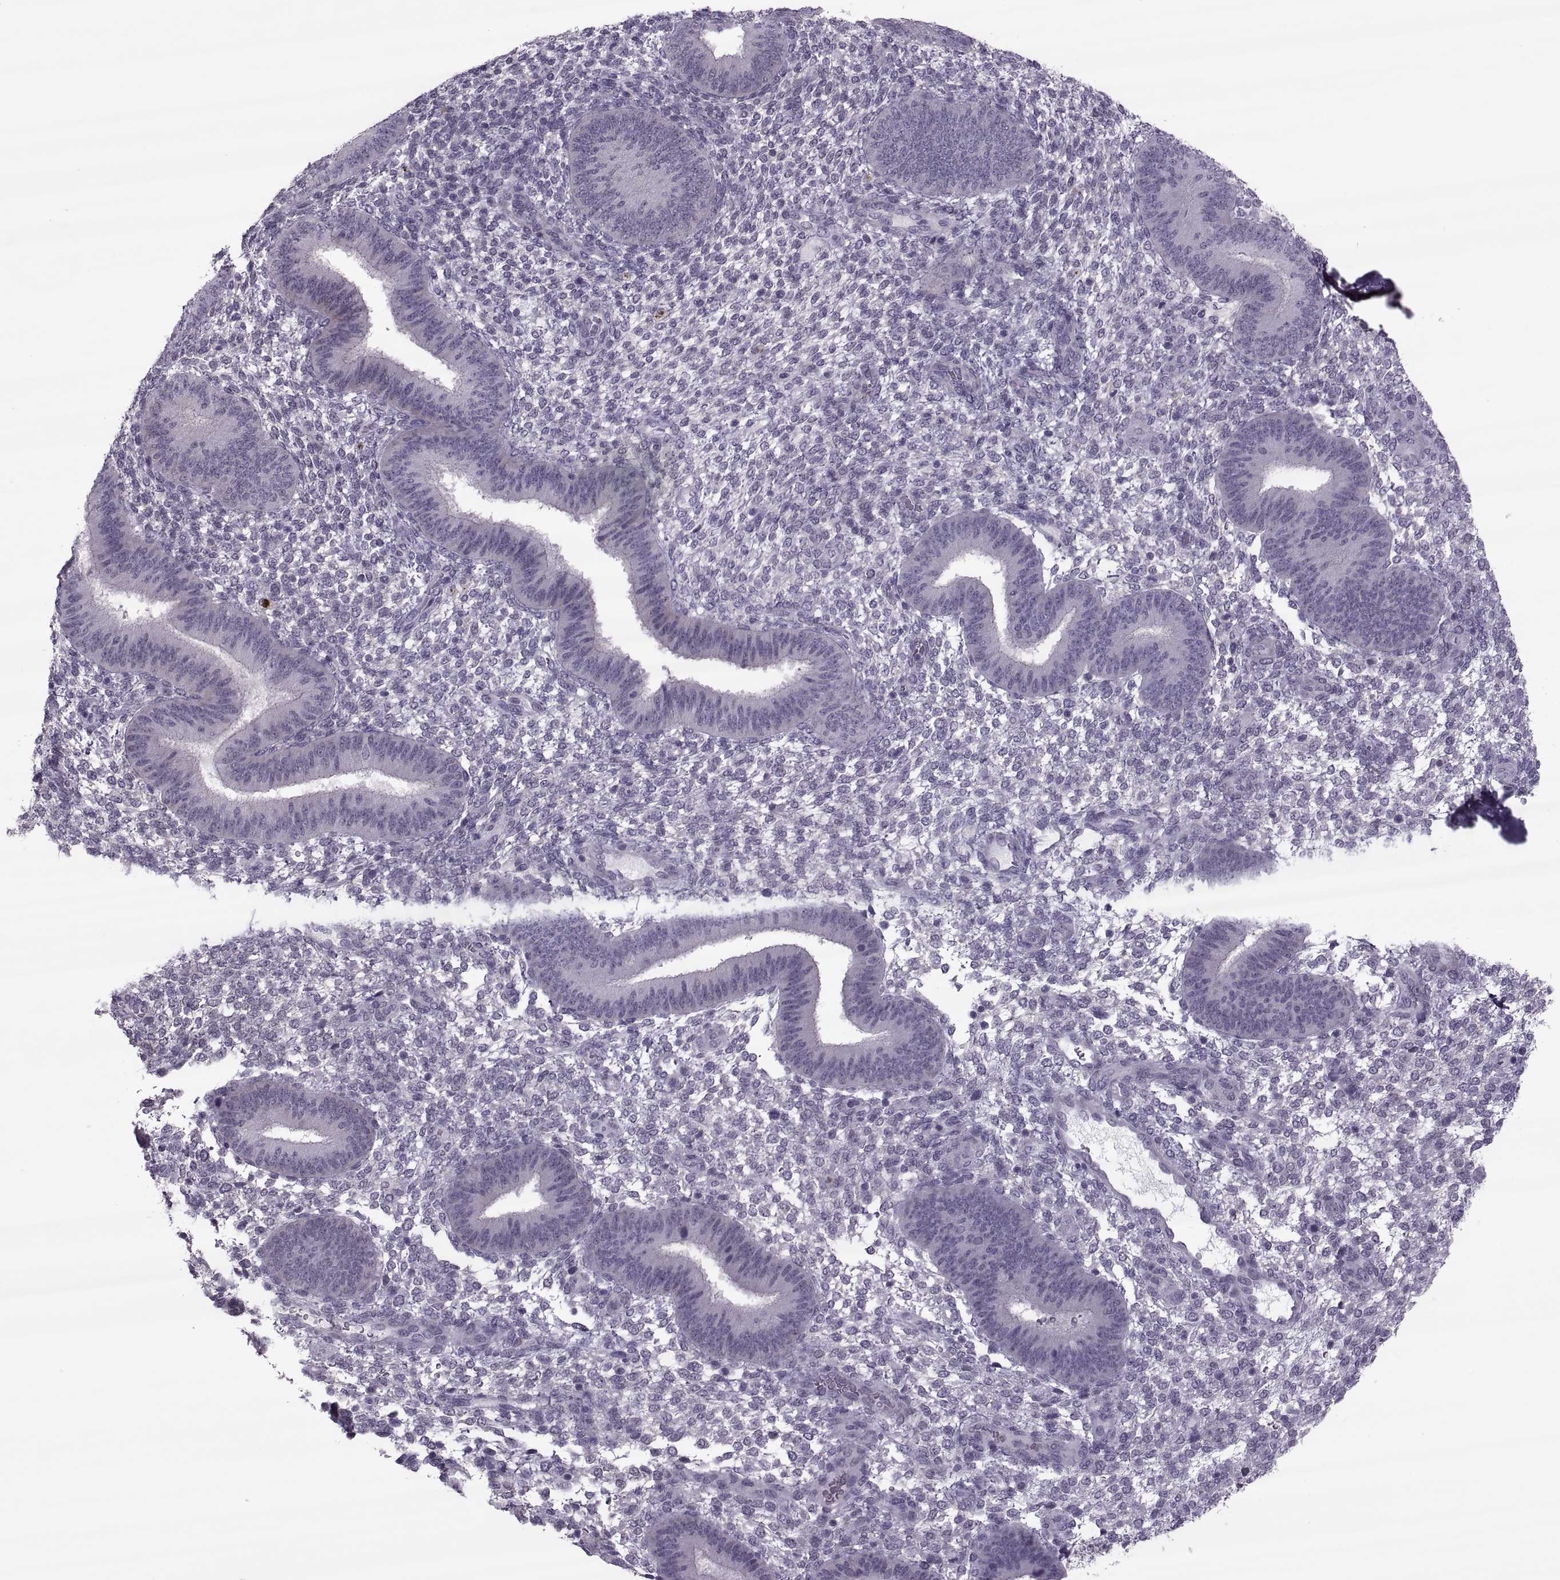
{"staining": {"intensity": "negative", "quantity": "none", "location": "none"}, "tissue": "endometrium", "cell_type": "Cells in endometrial stroma", "image_type": "normal", "snomed": [{"axis": "morphology", "description": "Normal tissue, NOS"}, {"axis": "topography", "description": "Endometrium"}], "caption": "This is a photomicrograph of immunohistochemistry (IHC) staining of normal endometrium, which shows no positivity in cells in endometrial stroma.", "gene": "ODF3", "patient": {"sex": "female", "age": 39}}